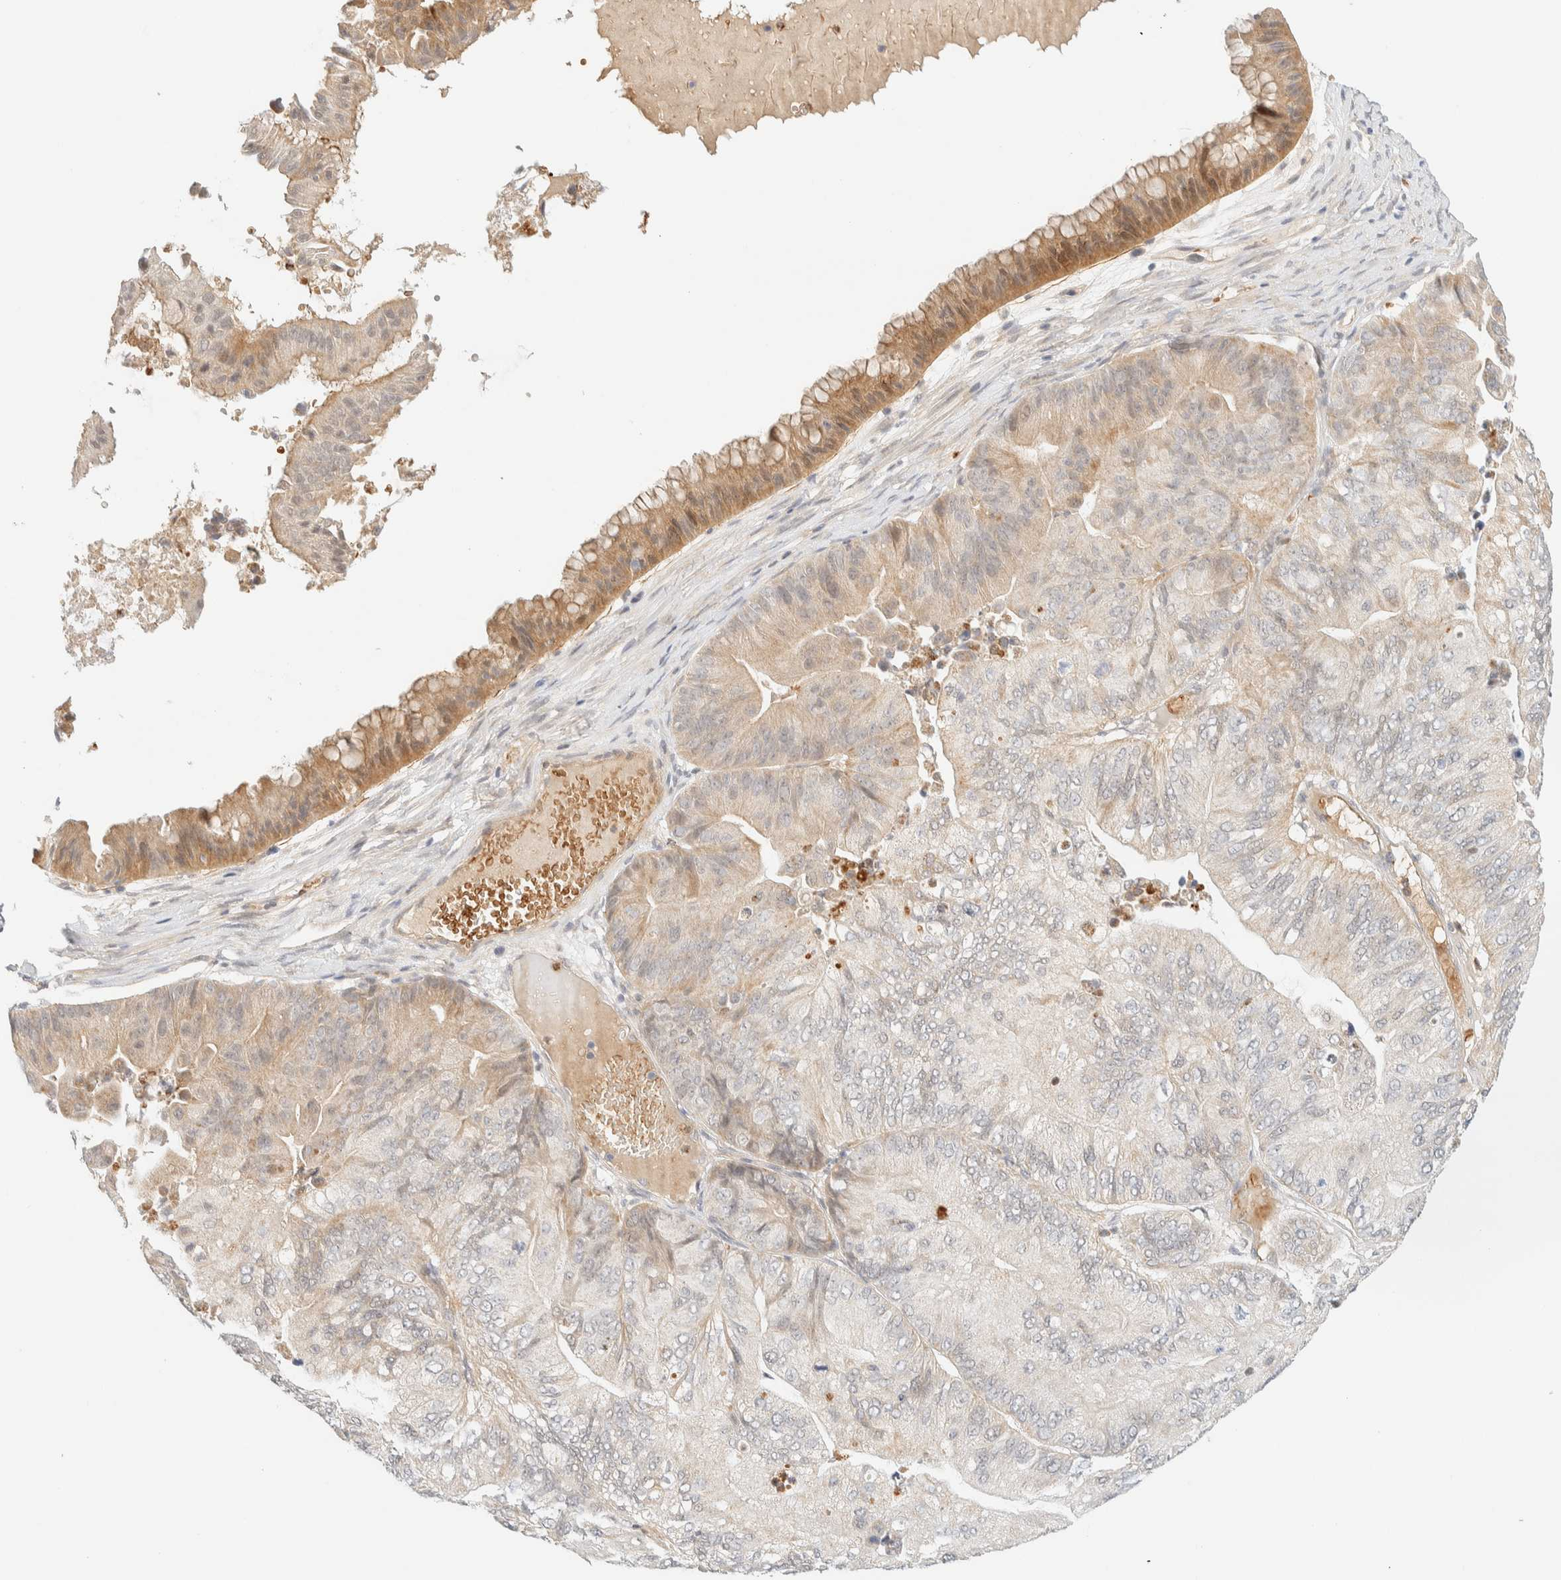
{"staining": {"intensity": "moderate", "quantity": "<25%", "location": "cytoplasmic/membranous"}, "tissue": "ovarian cancer", "cell_type": "Tumor cells", "image_type": "cancer", "snomed": [{"axis": "morphology", "description": "Cystadenocarcinoma, mucinous, NOS"}, {"axis": "topography", "description": "Ovary"}], "caption": "Moderate cytoplasmic/membranous staining is identified in about <25% of tumor cells in ovarian mucinous cystadenocarcinoma.", "gene": "TNK1", "patient": {"sex": "female", "age": 61}}